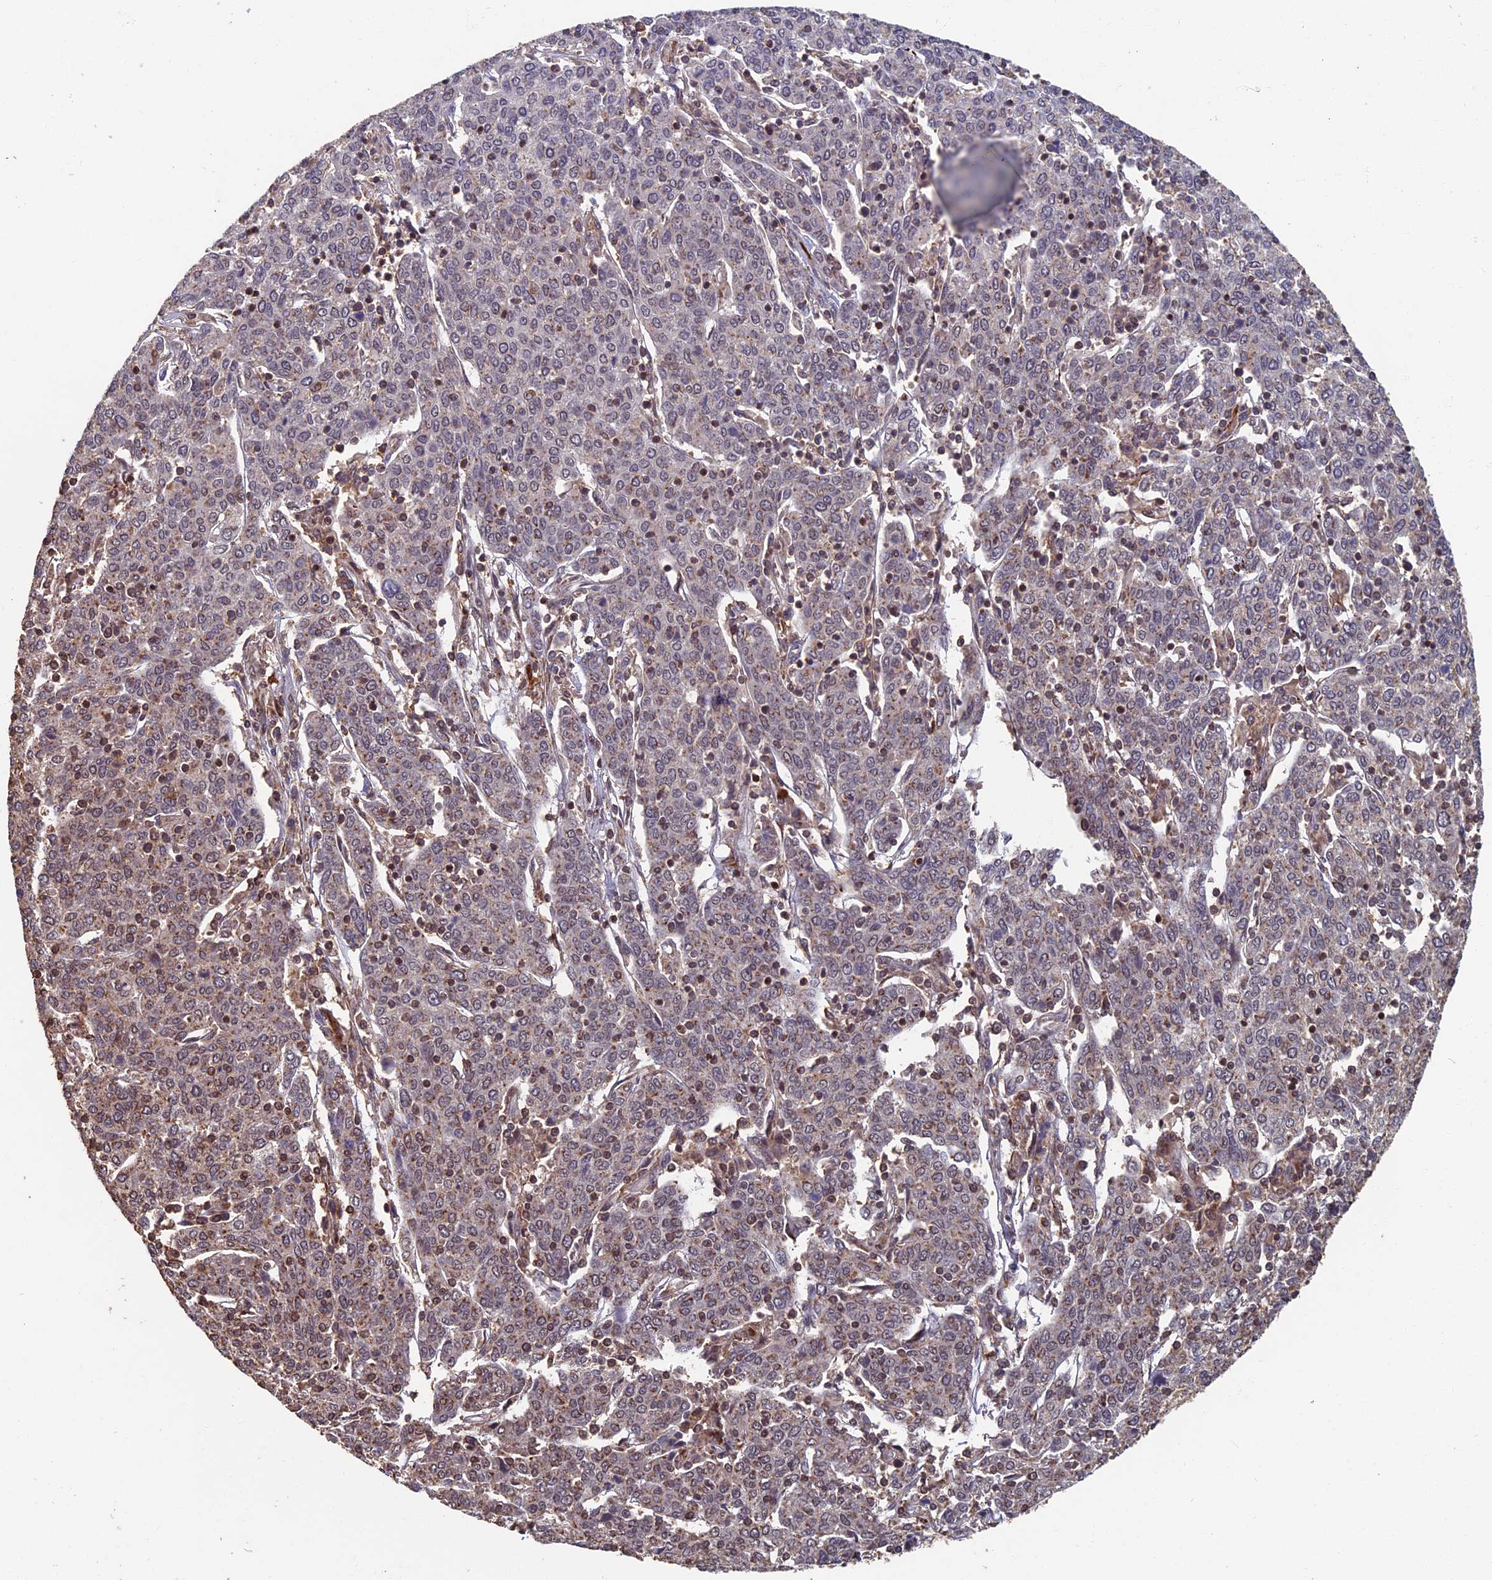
{"staining": {"intensity": "weak", "quantity": "25%-75%", "location": "nuclear"}, "tissue": "cervical cancer", "cell_type": "Tumor cells", "image_type": "cancer", "snomed": [{"axis": "morphology", "description": "Squamous cell carcinoma, NOS"}, {"axis": "topography", "description": "Cervix"}], "caption": "Cervical cancer tissue reveals weak nuclear positivity in approximately 25%-75% of tumor cells, visualized by immunohistochemistry.", "gene": "RASGRF1", "patient": {"sex": "female", "age": 67}}